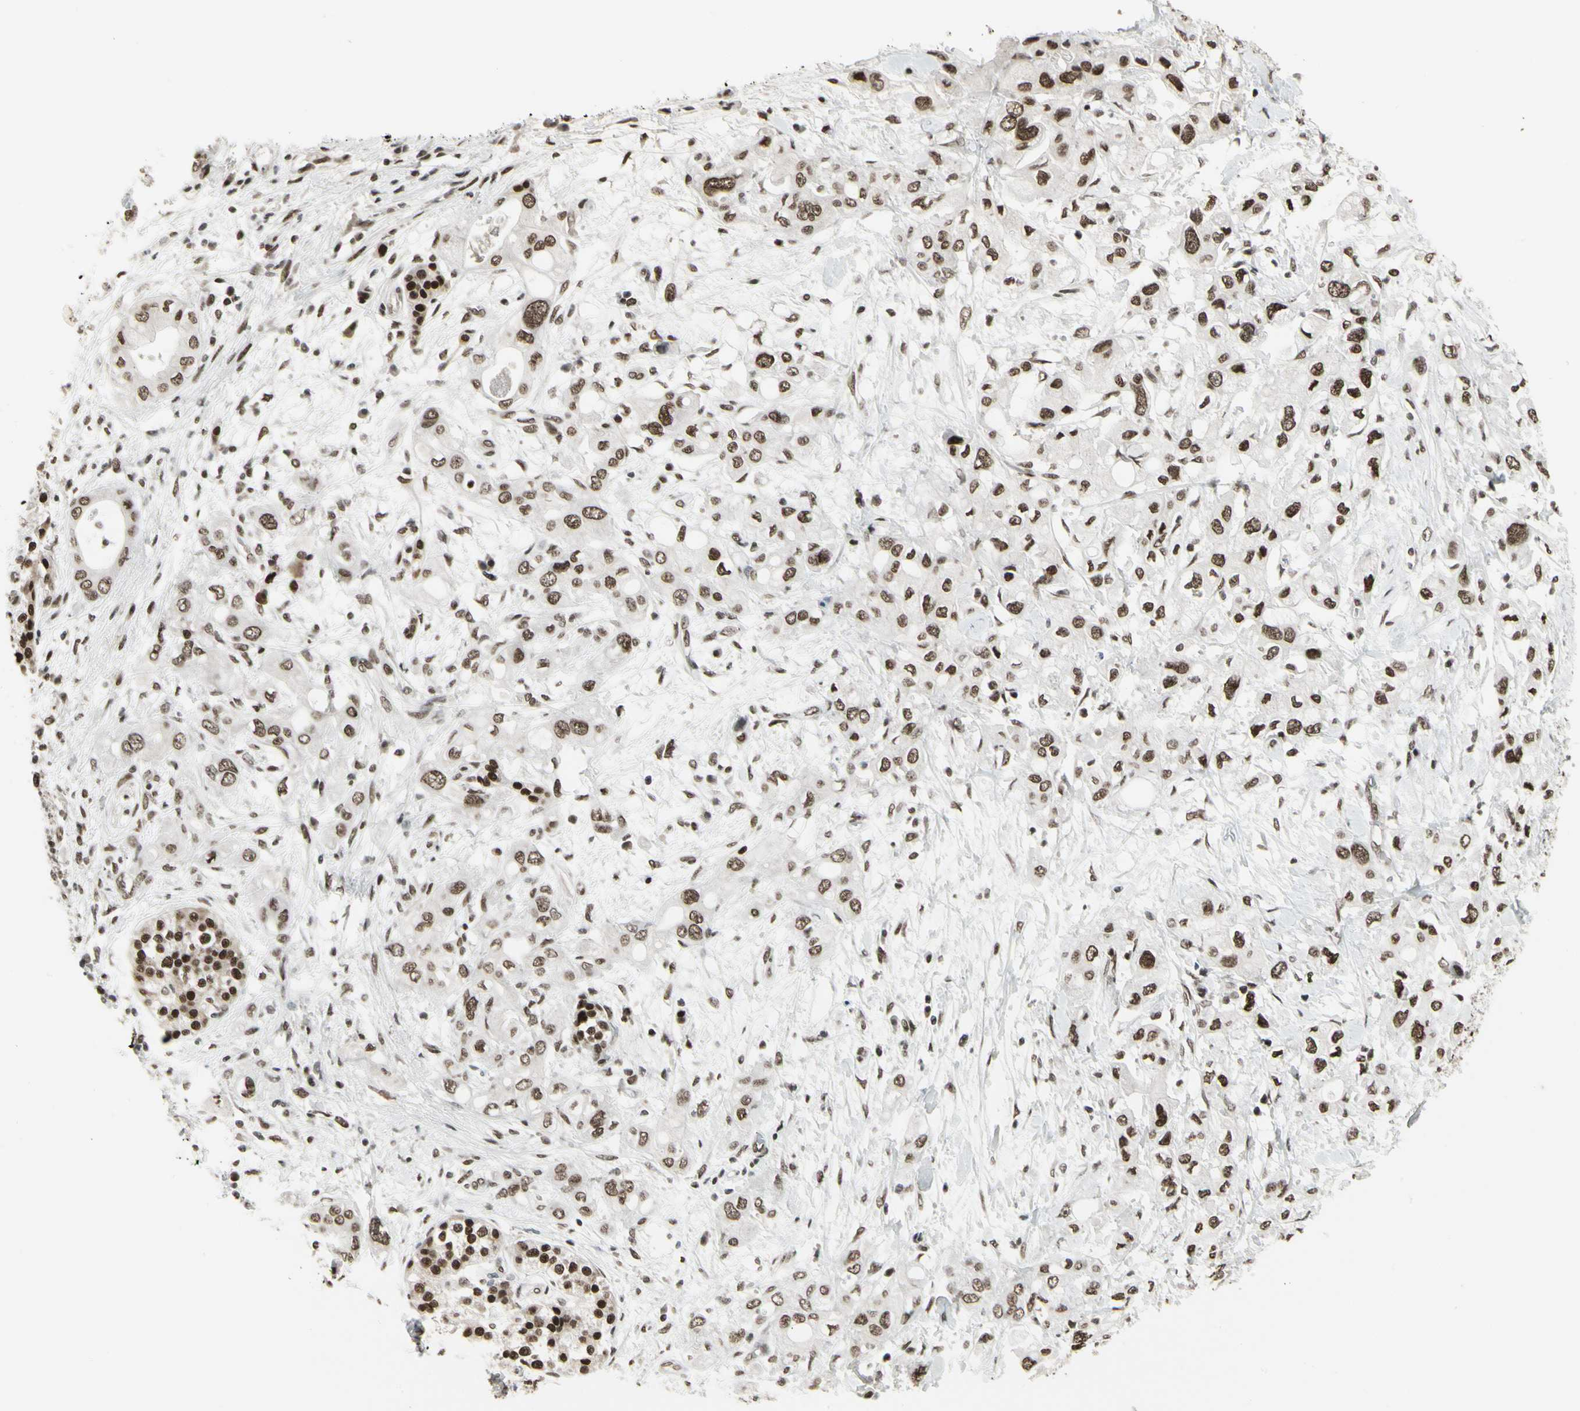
{"staining": {"intensity": "strong", "quantity": ">75%", "location": "nuclear"}, "tissue": "pancreatic cancer", "cell_type": "Tumor cells", "image_type": "cancer", "snomed": [{"axis": "morphology", "description": "Adenocarcinoma, NOS"}, {"axis": "topography", "description": "Pancreas"}], "caption": "Immunohistochemistry staining of adenocarcinoma (pancreatic), which demonstrates high levels of strong nuclear expression in about >75% of tumor cells indicating strong nuclear protein expression. The staining was performed using DAB (brown) for protein detection and nuclei were counterstained in hematoxylin (blue).", "gene": "HMG20A", "patient": {"sex": "female", "age": 56}}